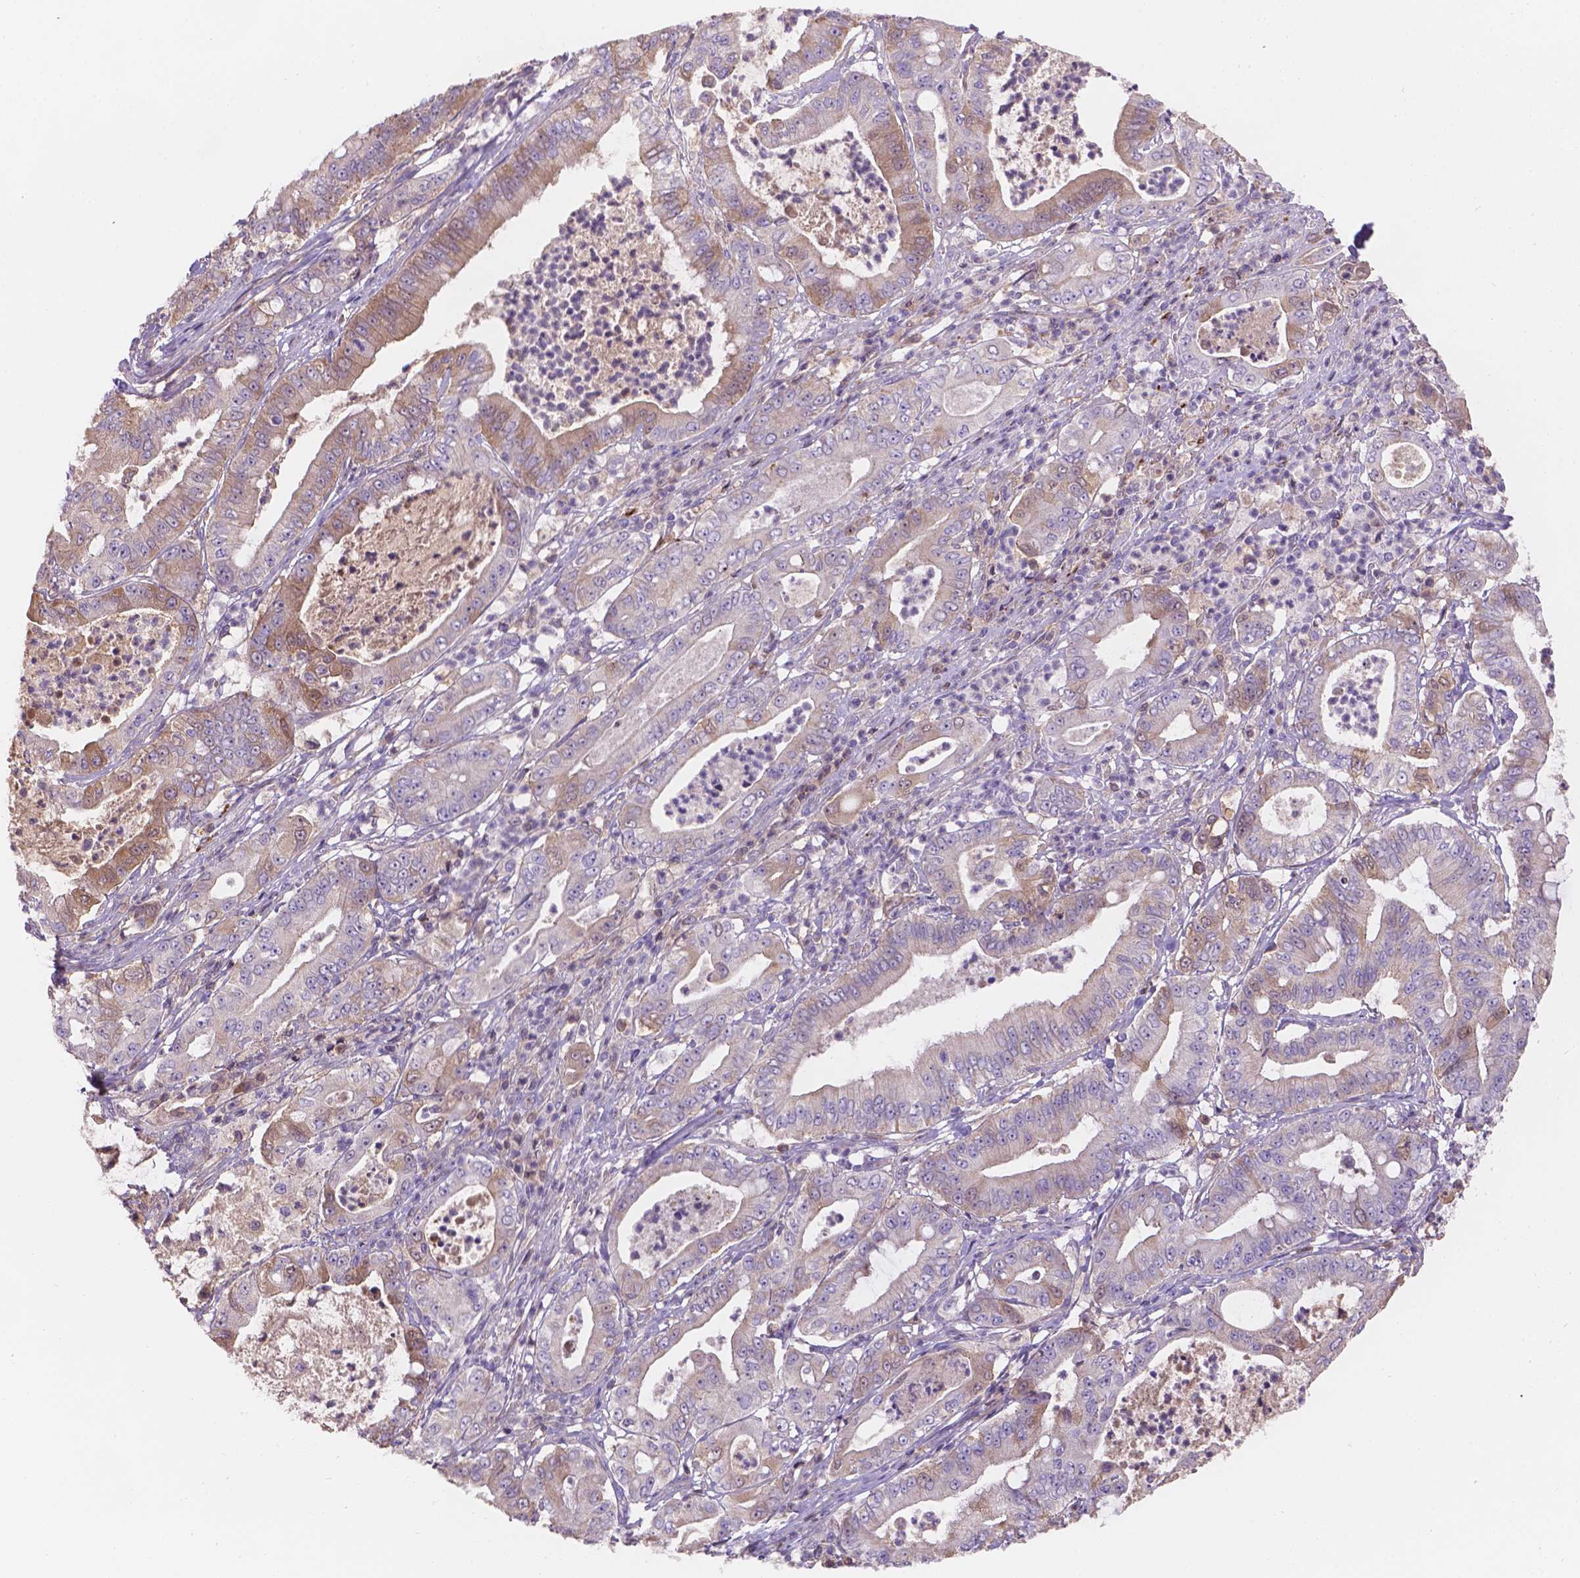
{"staining": {"intensity": "moderate", "quantity": "25%-75%", "location": "cytoplasmic/membranous"}, "tissue": "pancreatic cancer", "cell_type": "Tumor cells", "image_type": "cancer", "snomed": [{"axis": "morphology", "description": "Adenocarcinoma, NOS"}, {"axis": "topography", "description": "Pancreas"}], "caption": "Tumor cells show medium levels of moderate cytoplasmic/membranous staining in approximately 25%-75% of cells in human pancreatic cancer.", "gene": "CDK10", "patient": {"sex": "male", "age": 71}}